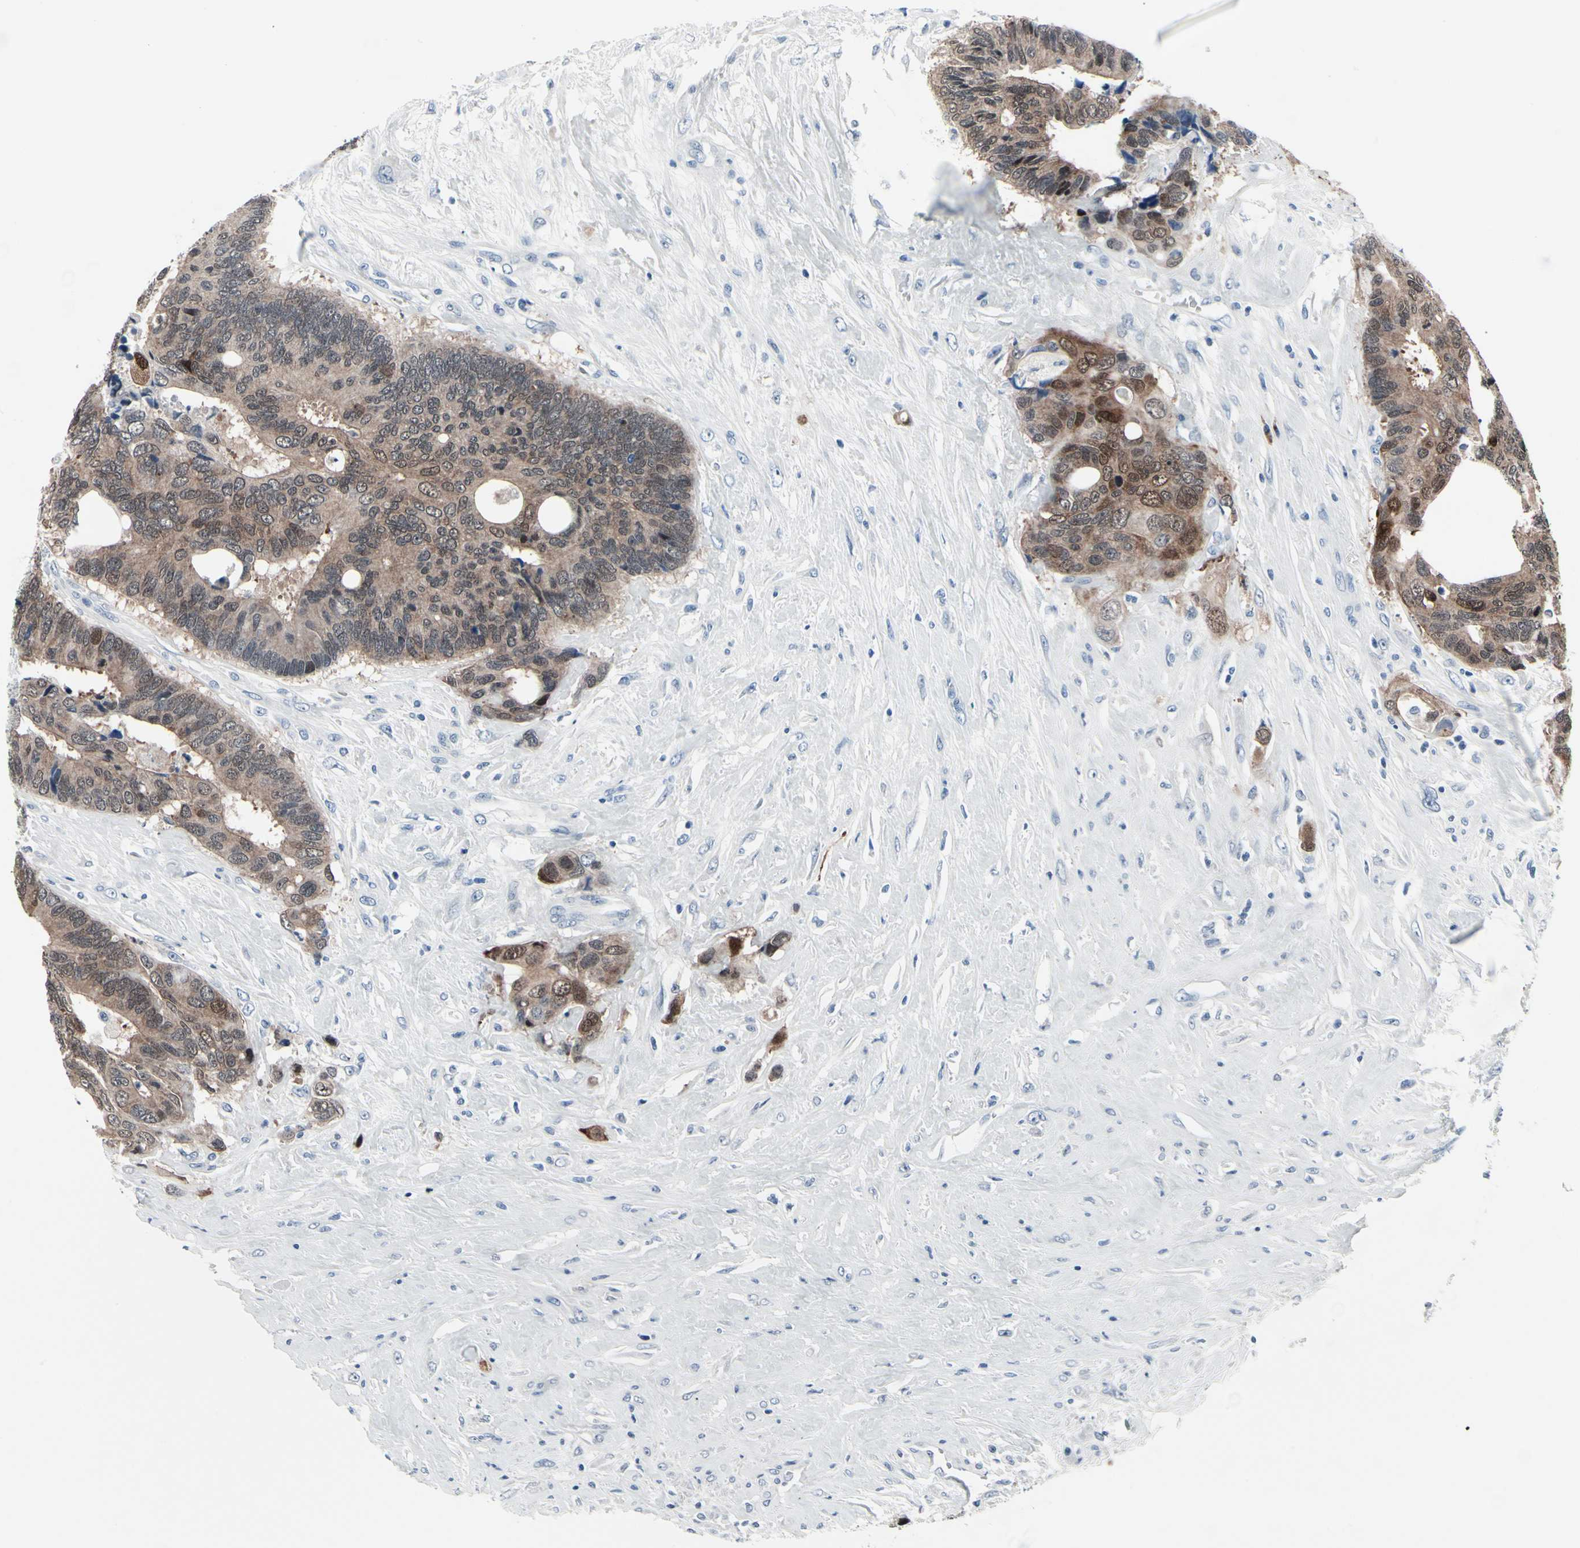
{"staining": {"intensity": "moderate", "quantity": ">75%", "location": "cytoplasmic/membranous,nuclear"}, "tissue": "colorectal cancer", "cell_type": "Tumor cells", "image_type": "cancer", "snomed": [{"axis": "morphology", "description": "Adenocarcinoma, NOS"}, {"axis": "topography", "description": "Rectum"}], "caption": "Colorectal cancer (adenocarcinoma) was stained to show a protein in brown. There is medium levels of moderate cytoplasmic/membranous and nuclear expression in approximately >75% of tumor cells. (Brightfield microscopy of DAB IHC at high magnification).", "gene": "TXN", "patient": {"sex": "male", "age": 55}}